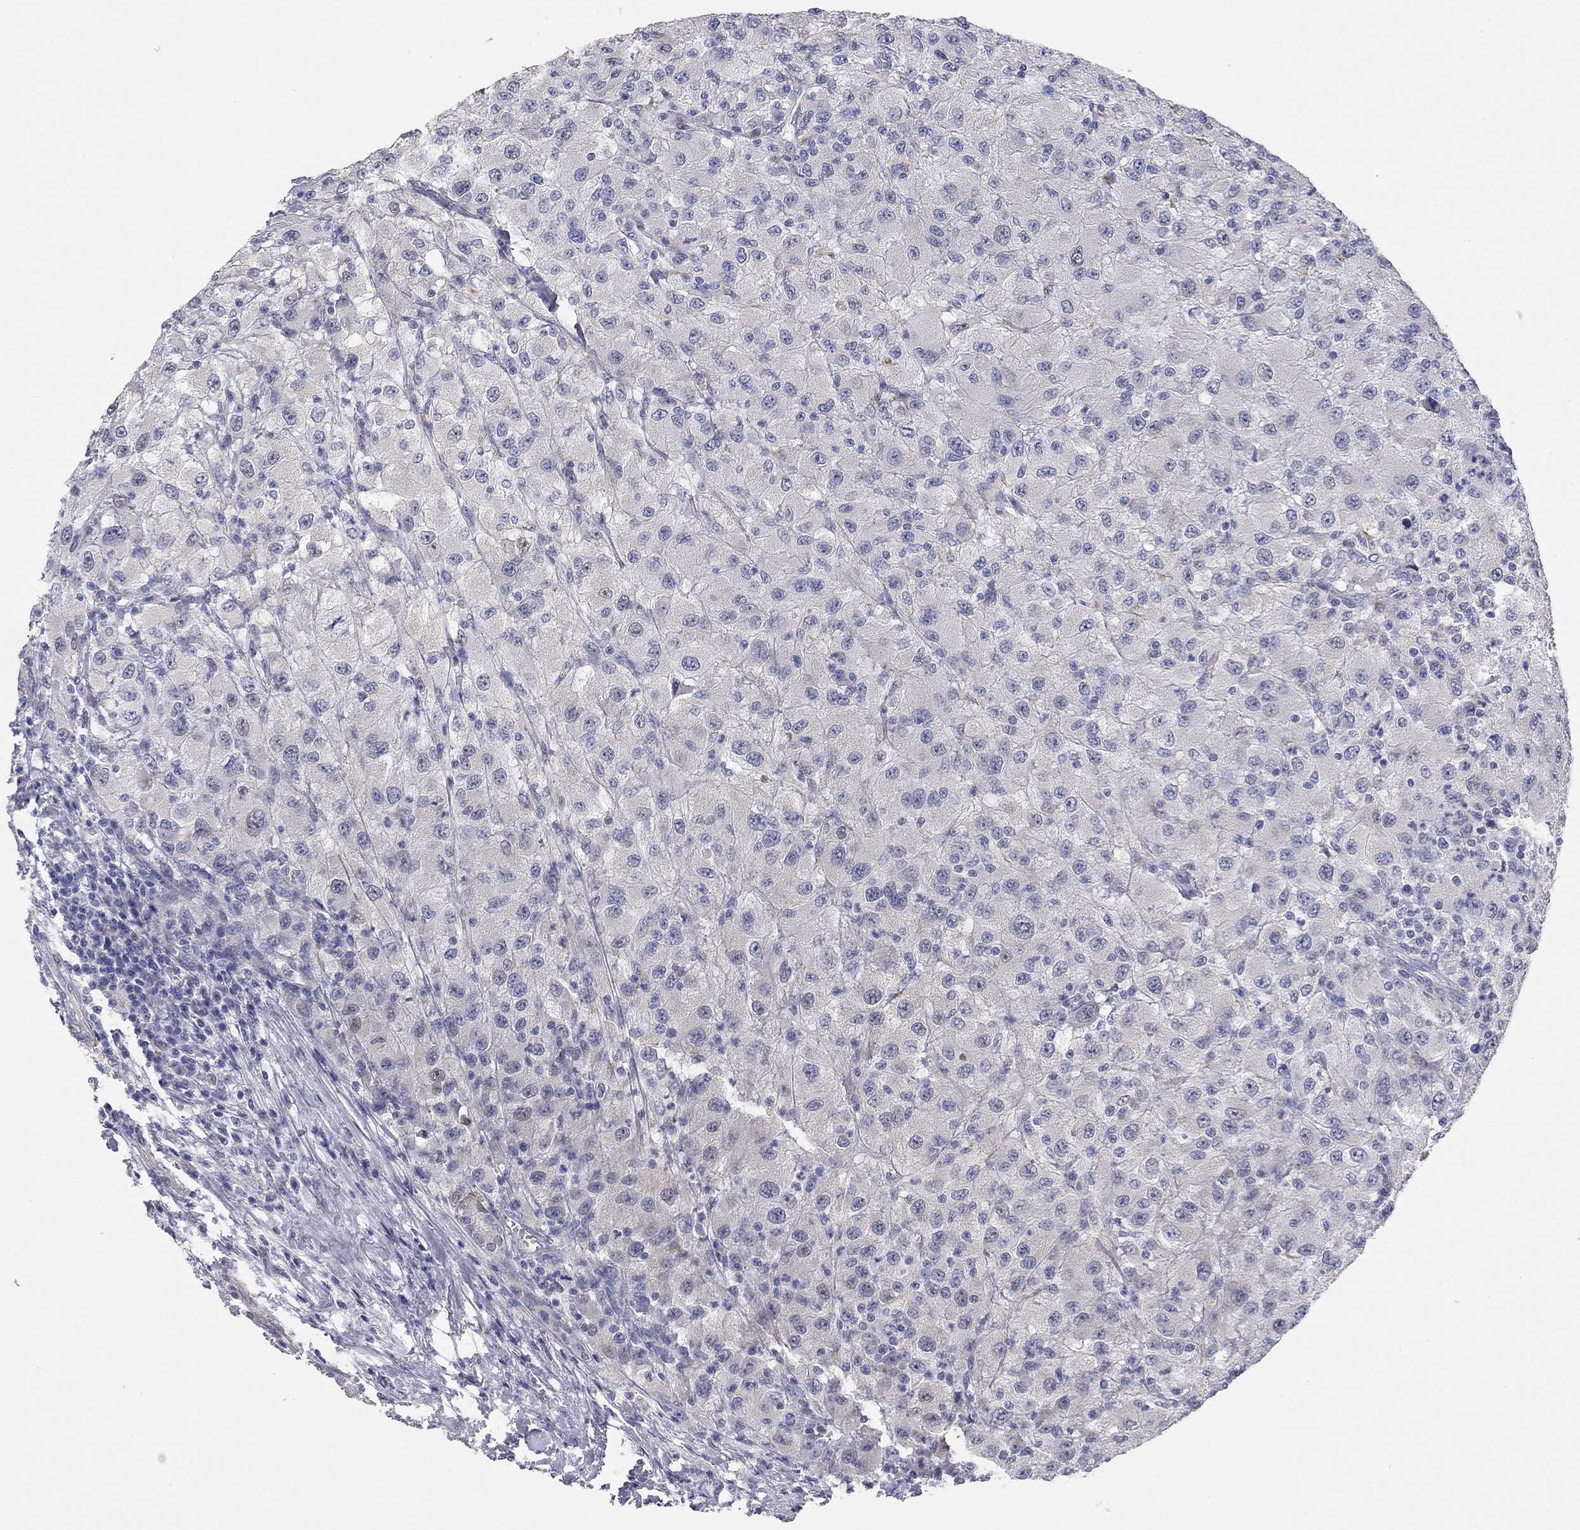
{"staining": {"intensity": "negative", "quantity": "none", "location": "none"}, "tissue": "renal cancer", "cell_type": "Tumor cells", "image_type": "cancer", "snomed": [{"axis": "morphology", "description": "Adenocarcinoma, NOS"}, {"axis": "topography", "description": "Kidney"}], "caption": "The histopathology image demonstrates no staining of tumor cells in renal cancer (adenocarcinoma). The staining is performed using DAB brown chromogen with nuclei counter-stained in using hematoxylin.", "gene": "PAPSS2", "patient": {"sex": "female", "age": 67}}